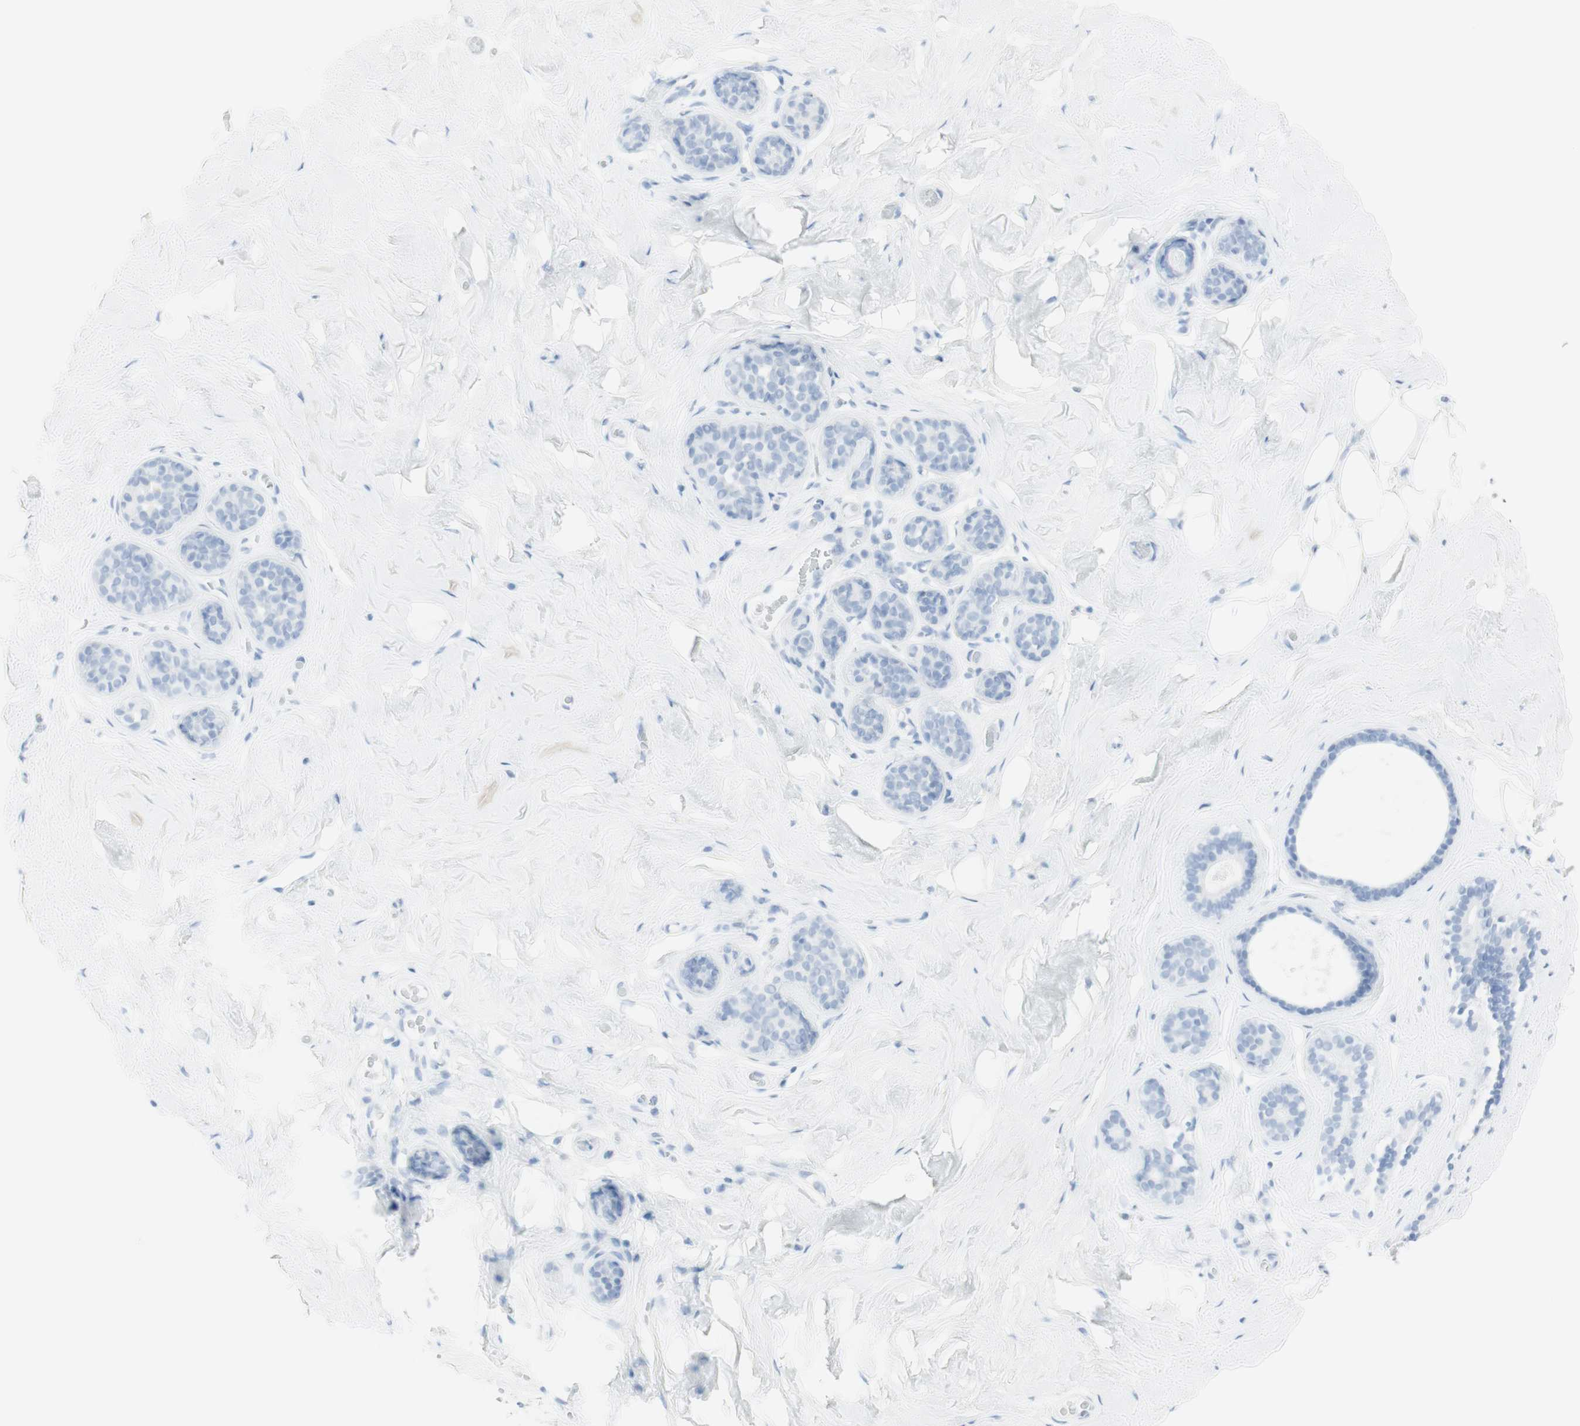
{"staining": {"intensity": "negative", "quantity": "none", "location": "none"}, "tissue": "breast", "cell_type": "Adipocytes", "image_type": "normal", "snomed": [{"axis": "morphology", "description": "Normal tissue, NOS"}, {"axis": "topography", "description": "Breast"}], "caption": "Immunohistochemistry image of normal breast stained for a protein (brown), which reveals no expression in adipocytes.", "gene": "NAPSA", "patient": {"sex": "female", "age": 75}}